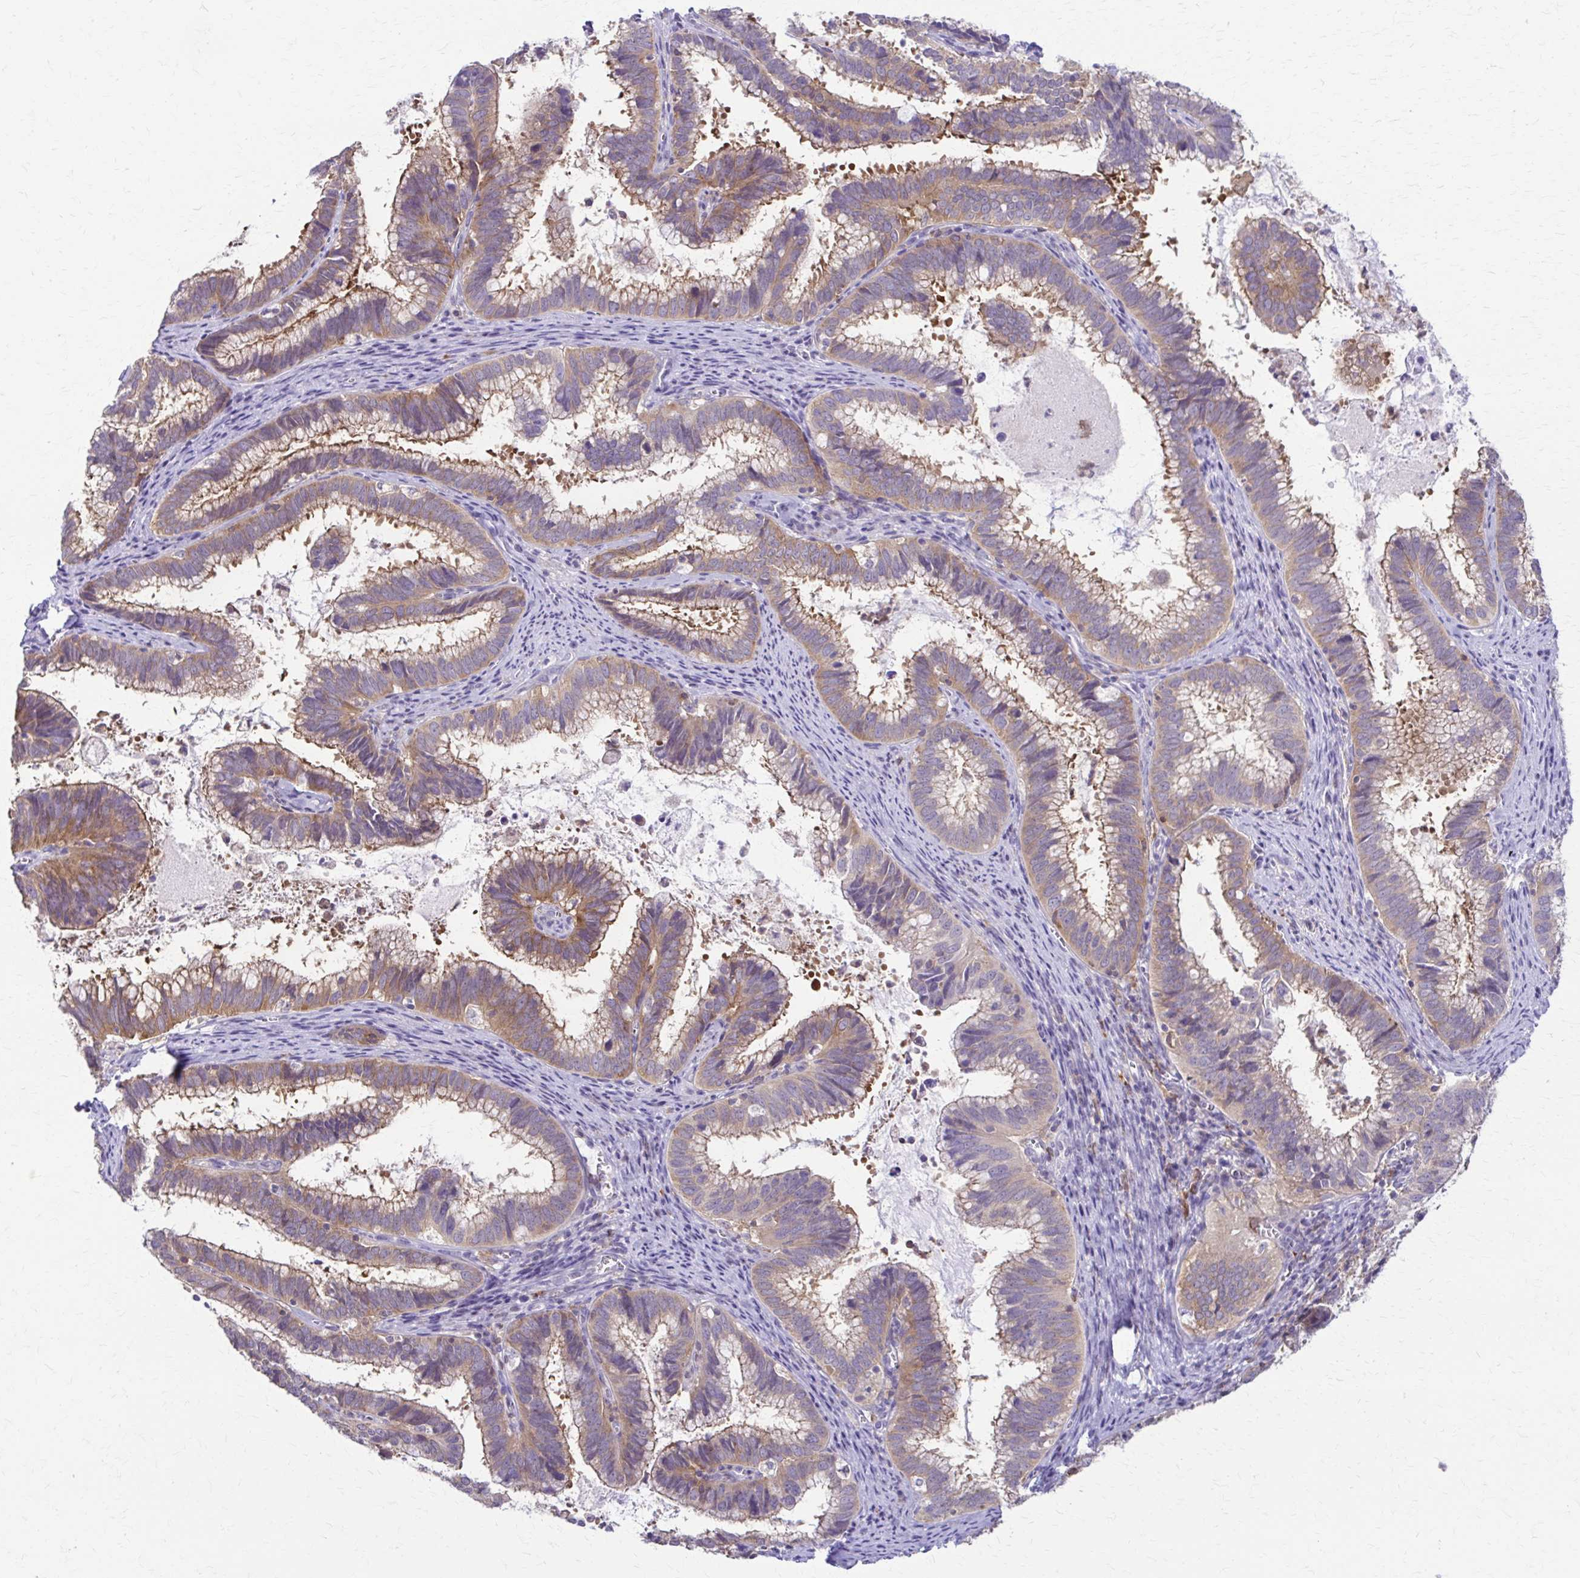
{"staining": {"intensity": "moderate", "quantity": ">75%", "location": "cytoplasmic/membranous"}, "tissue": "cervical cancer", "cell_type": "Tumor cells", "image_type": "cancer", "snomed": [{"axis": "morphology", "description": "Adenocarcinoma, NOS"}, {"axis": "topography", "description": "Cervix"}], "caption": "IHC histopathology image of cervical cancer stained for a protein (brown), which reveals medium levels of moderate cytoplasmic/membranous staining in approximately >75% of tumor cells.", "gene": "PIK3AP1", "patient": {"sex": "female", "age": 61}}